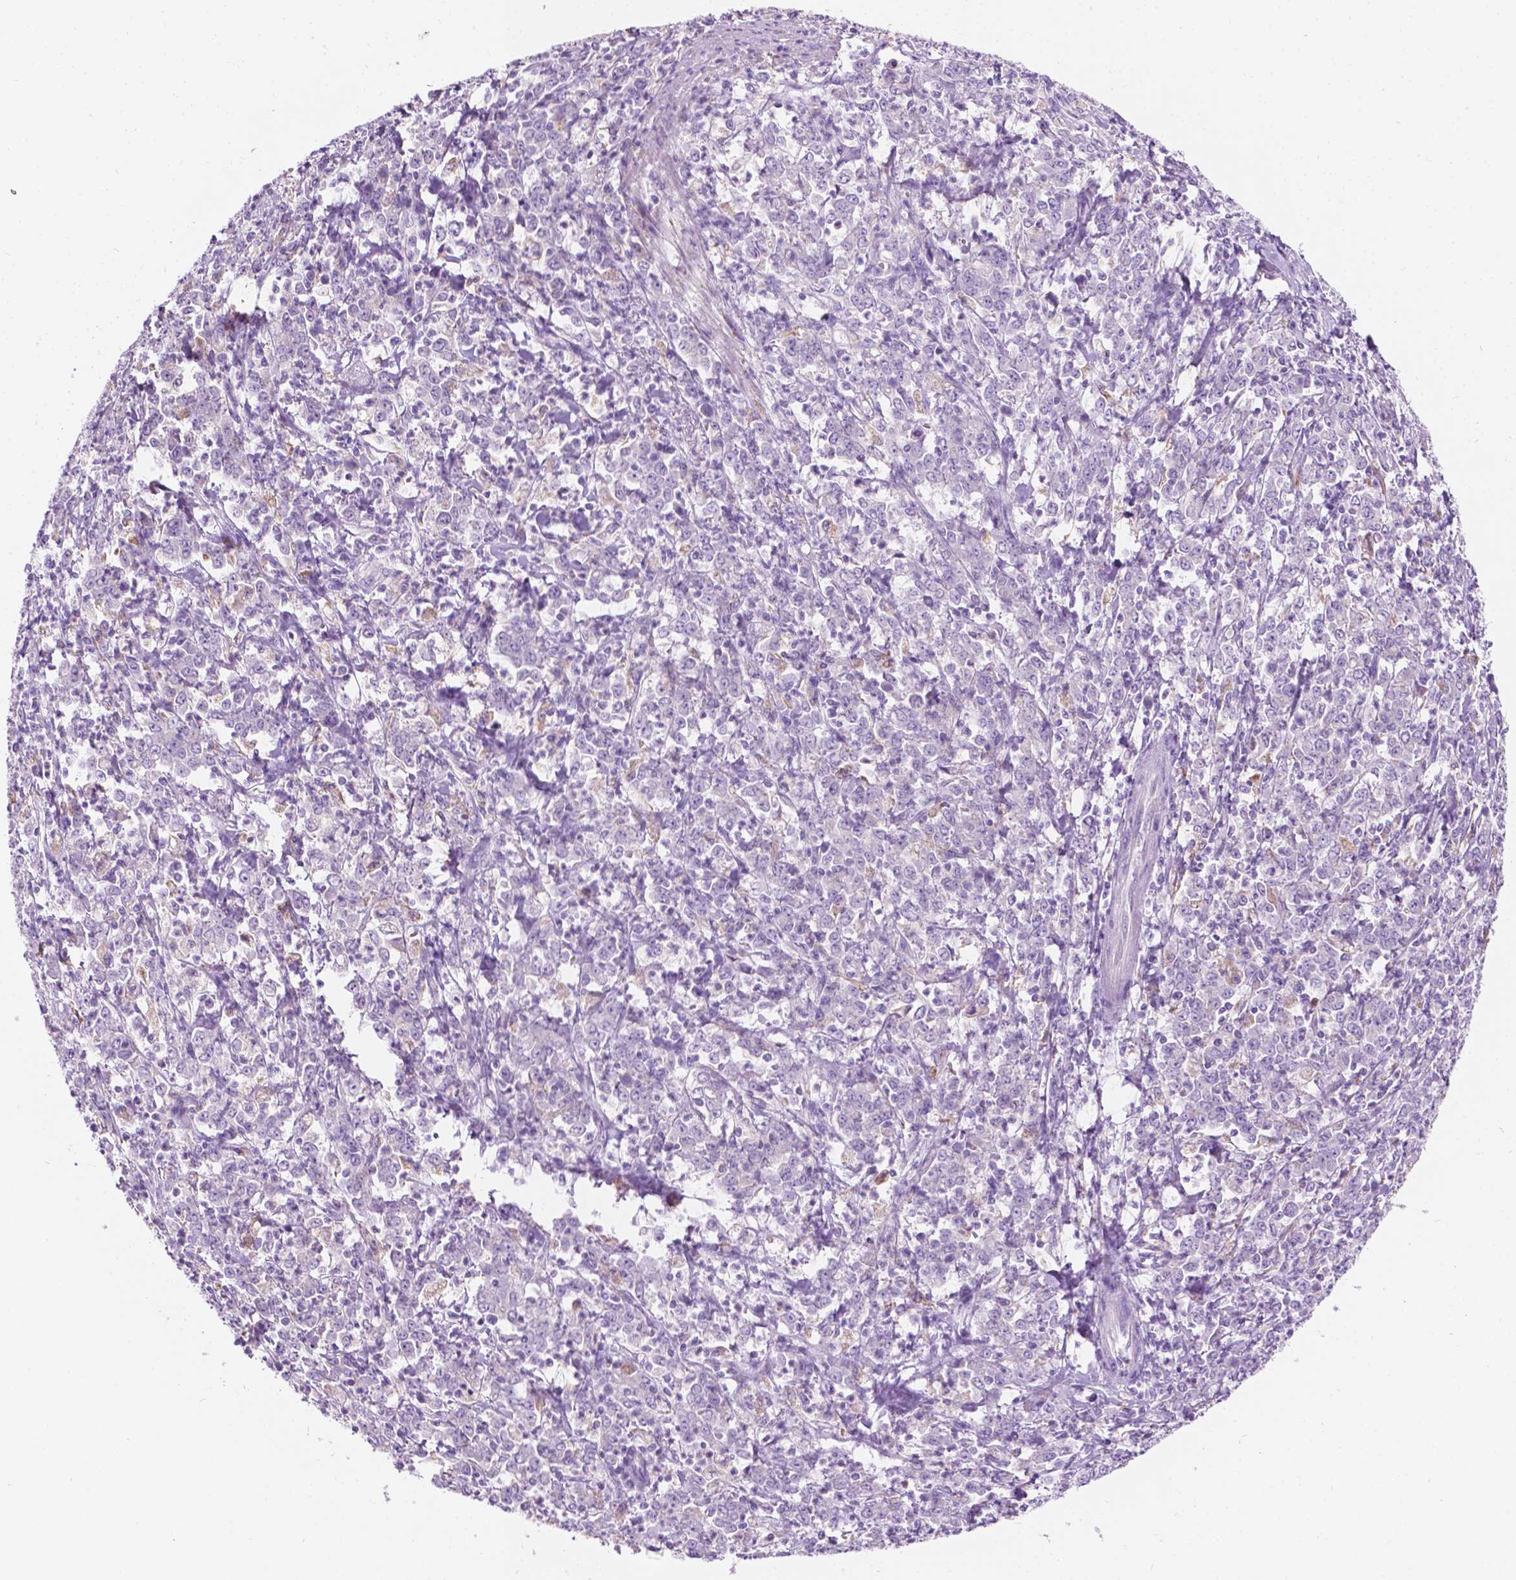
{"staining": {"intensity": "negative", "quantity": "none", "location": "none"}, "tissue": "stomach cancer", "cell_type": "Tumor cells", "image_type": "cancer", "snomed": [{"axis": "morphology", "description": "Adenocarcinoma, NOS"}, {"axis": "topography", "description": "Stomach, lower"}], "caption": "High magnification brightfield microscopy of adenocarcinoma (stomach) stained with DAB (brown) and counterstained with hematoxylin (blue): tumor cells show no significant expression. Brightfield microscopy of immunohistochemistry (IHC) stained with DAB (brown) and hematoxylin (blue), captured at high magnification.", "gene": "NOS1AP", "patient": {"sex": "female", "age": 71}}